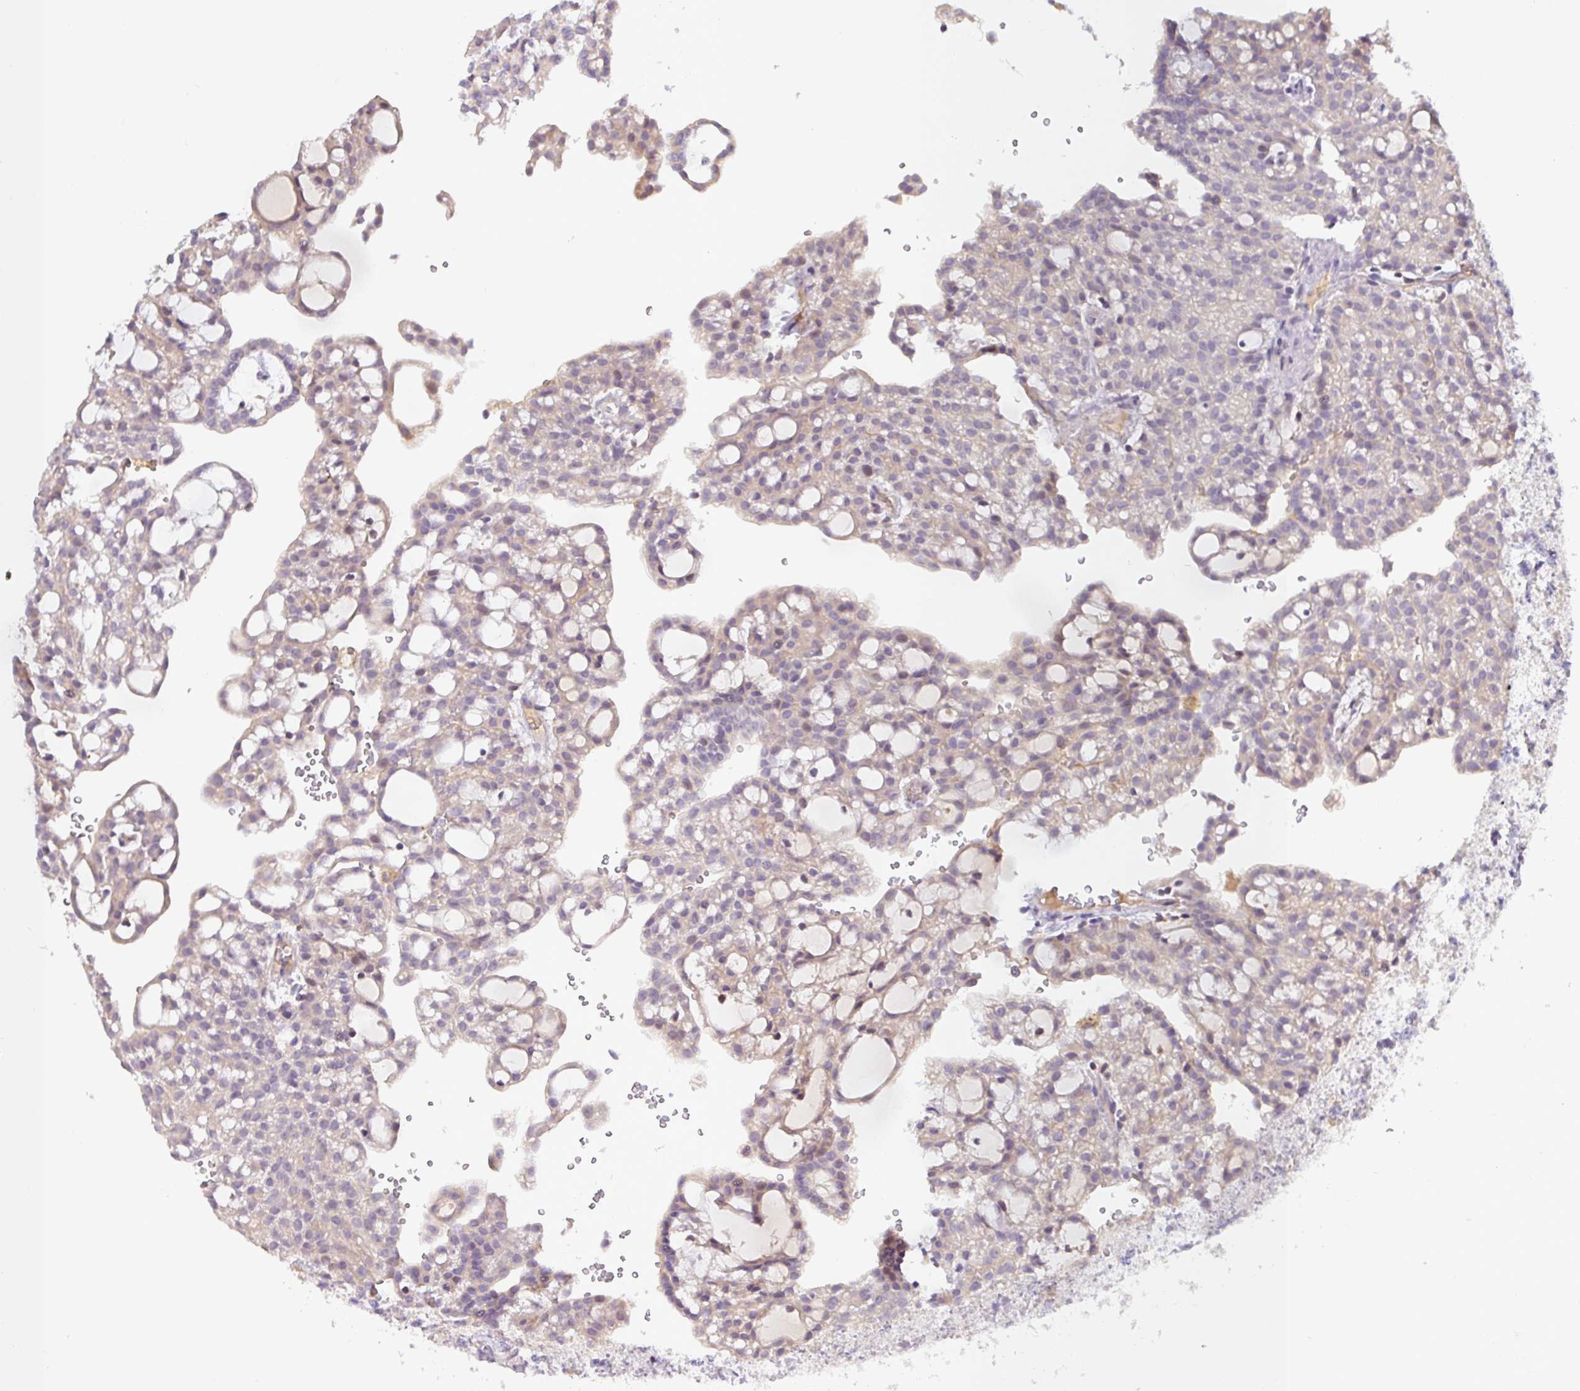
{"staining": {"intensity": "weak", "quantity": "25%-75%", "location": "cytoplasmic/membranous,nuclear"}, "tissue": "renal cancer", "cell_type": "Tumor cells", "image_type": "cancer", "snomed": [{"axis": "morphology", "description": "Adenocarcinoma, NOS"}, {"axis": "topography", "description": "Kidney"}], "caption": "A high-resolution micrograph shows immunohistochemistry (IHC) staining of adenocarcinoma (renal), which demonstrates weak cytoplasmic/membranous and nuclear staining in approximately 25%-75% of tumor cells. (IHC, brightfield microscopy, high magnification).", "gene": "SFTPB", "patient": {"sex": "male", "age": 63}}